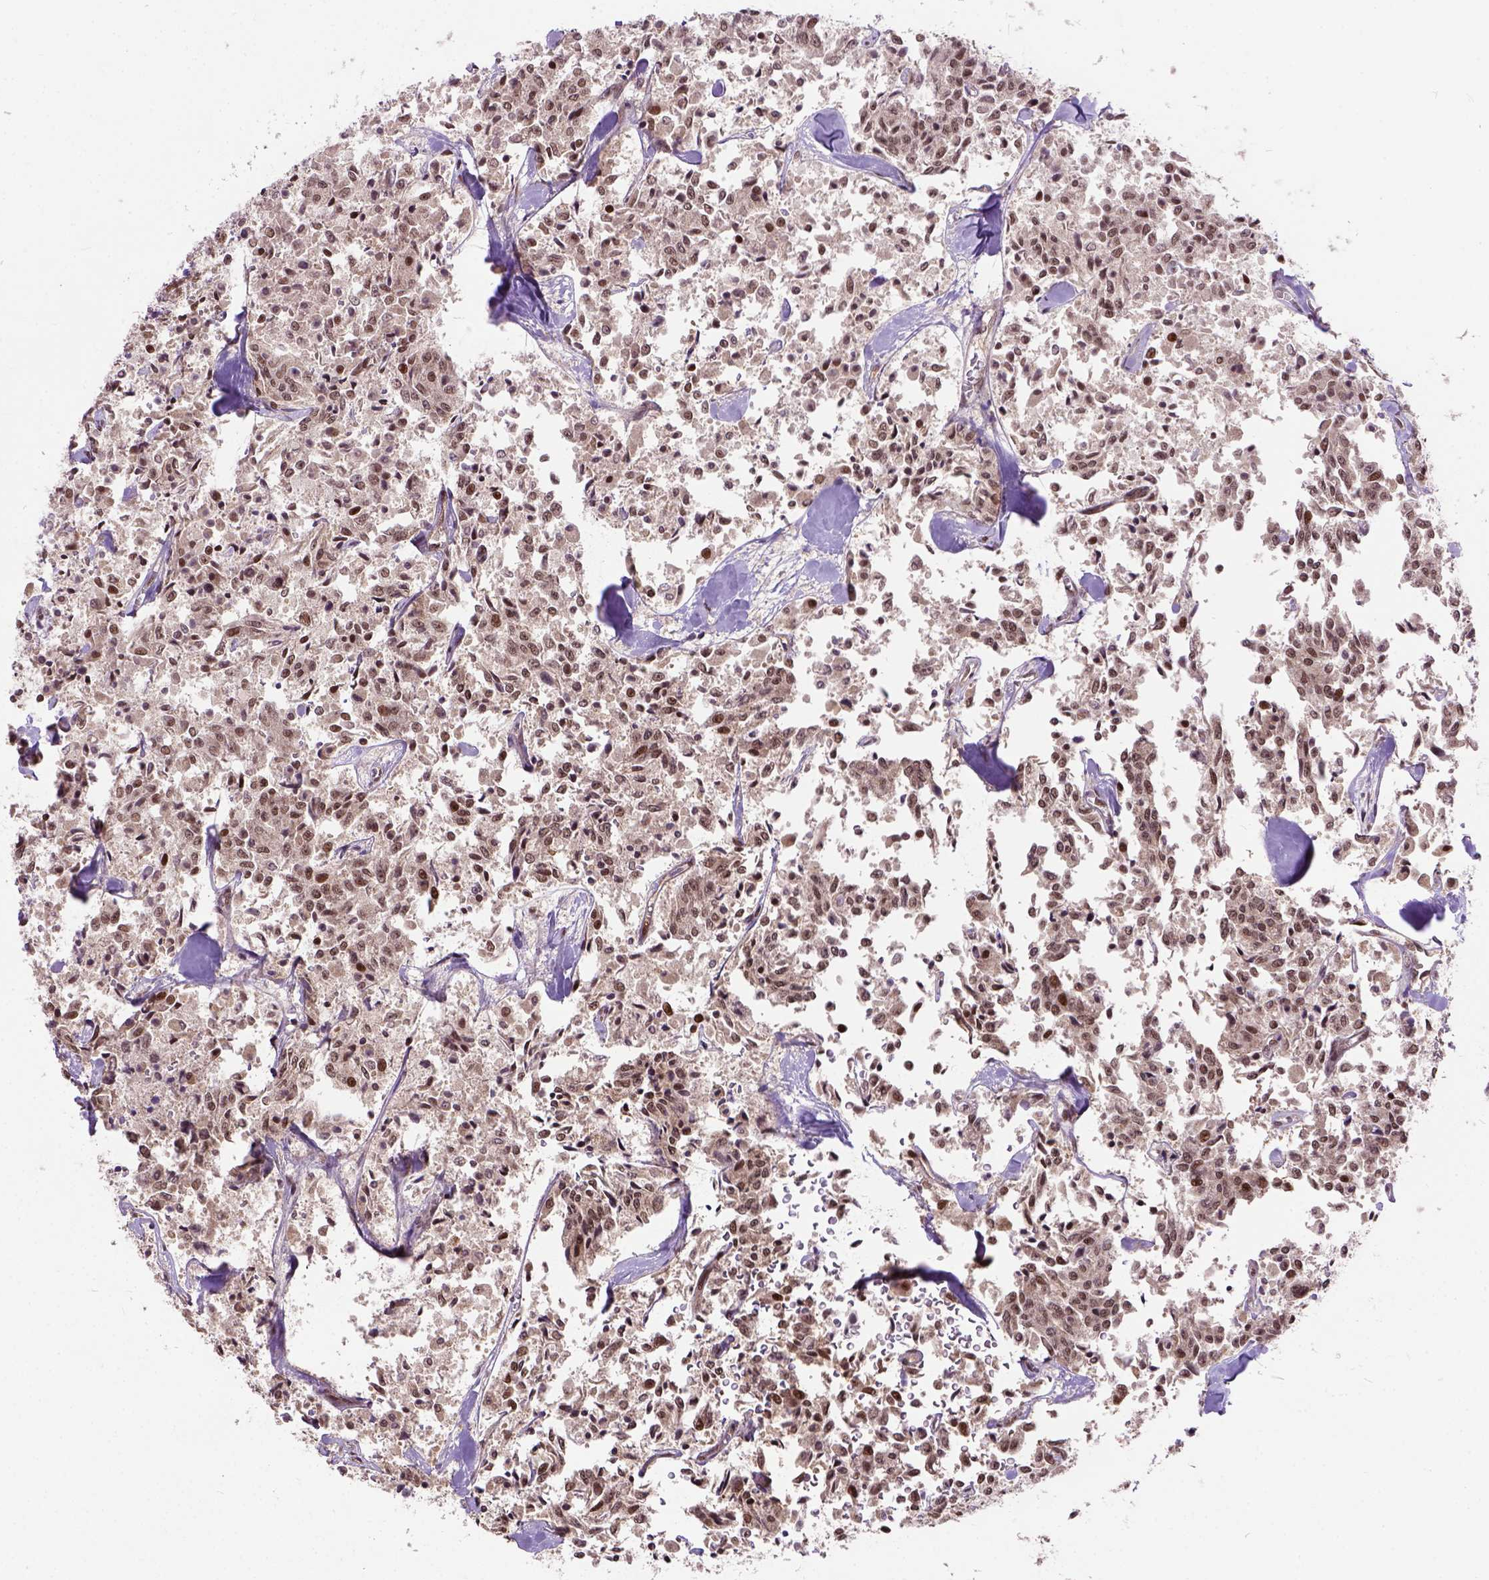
{"staining": {"intensity": "strong", "quantity": ">75%", "location": "nuclear"}, "tissue": "carcinoid", "cell_type": "Tumor cells", "image_type": "cancer", "snomed": [{"axis": "morphology", "description": "Carcinoid, malignant, NOS"}, {"axis": "topography", "description": "Lung"}], "caption": "Protein expression analysis of human malignant carcinoid reveals strong nuclear expression in approximately >75% of tumor cells.", "gene": "ZNF630", "patient": {"sex": "male", "age": 71}}